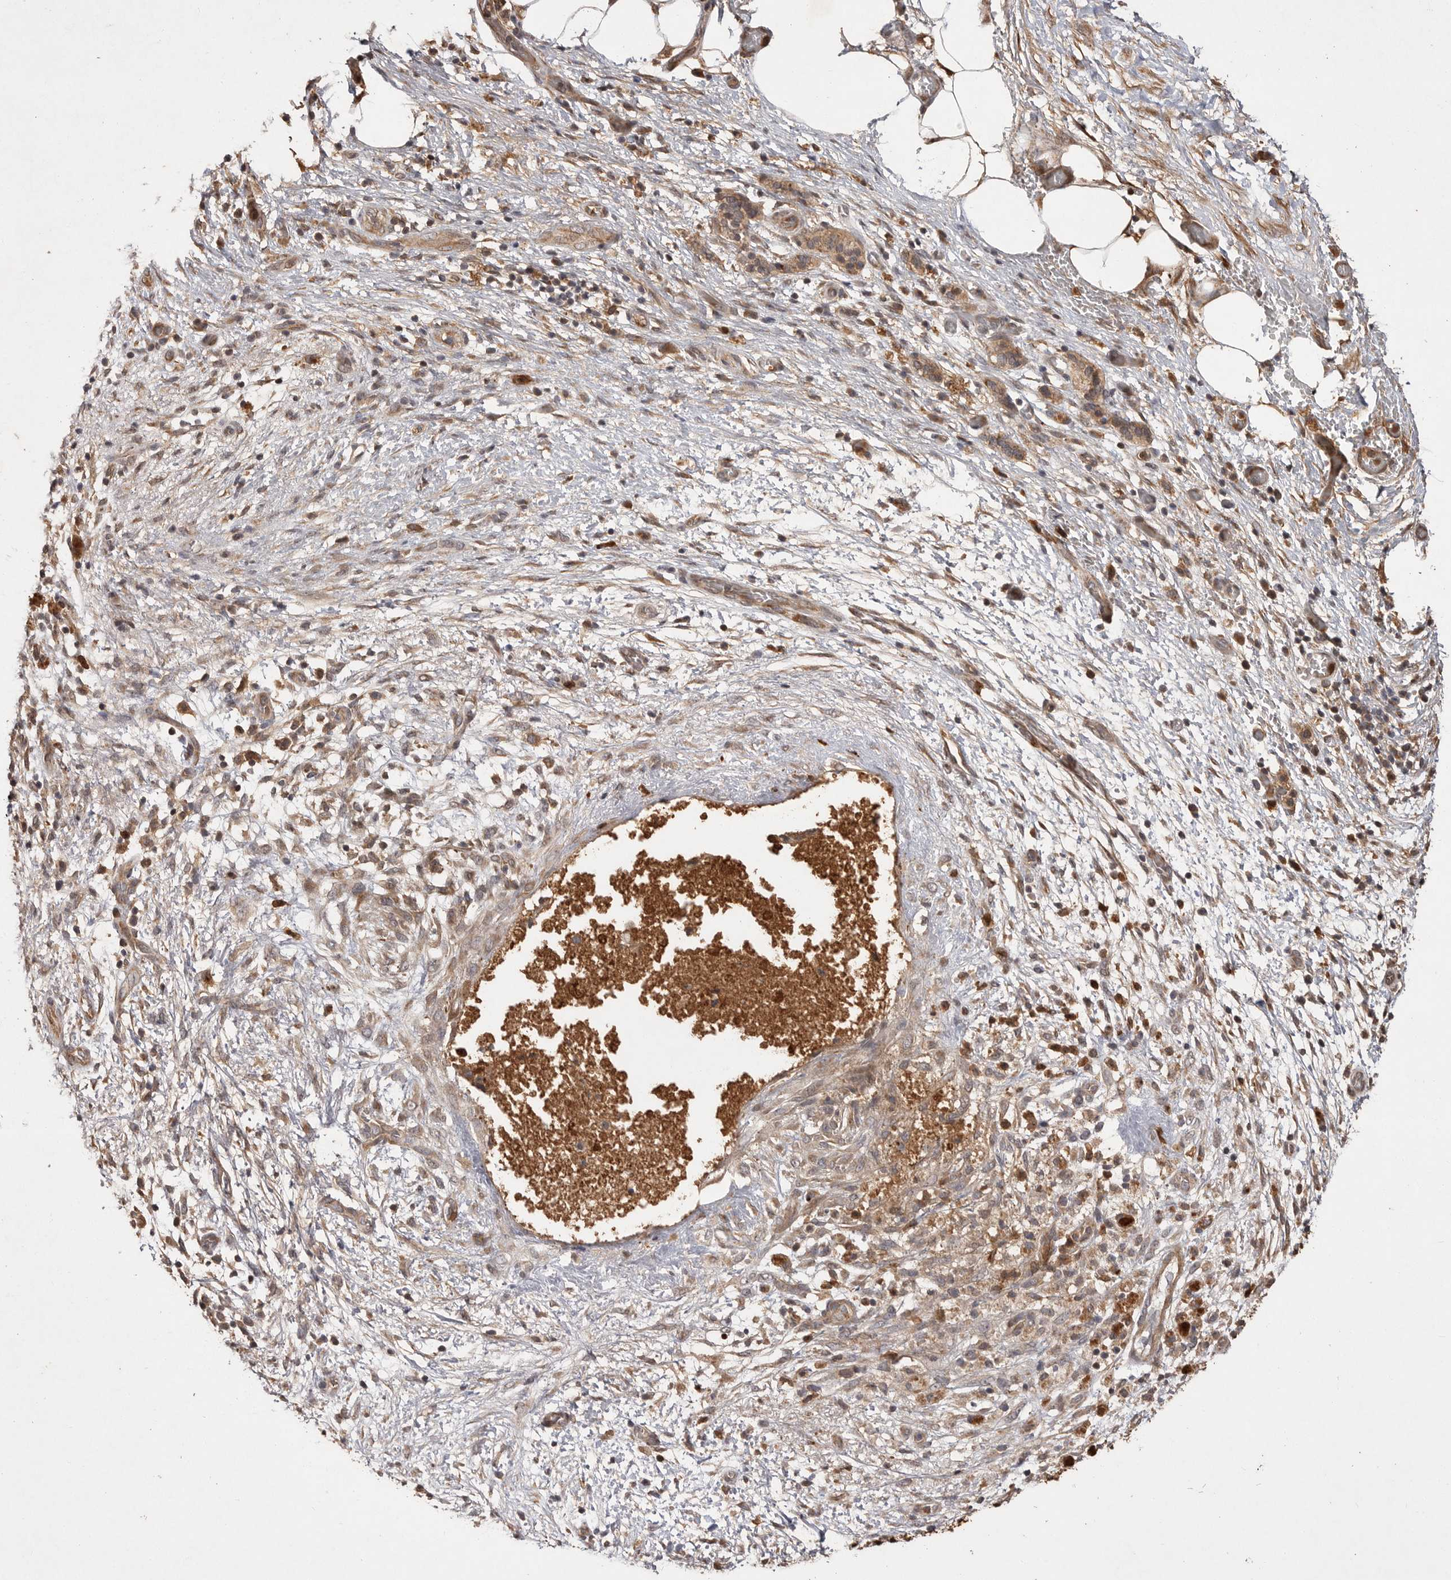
{"staining": {"intensity": "weak", "quantity": ">75%", "location": "cytoplasmic/membranous"}, "tissue": "pancreatic cancer", "cell_type": "Tumor cells", "image_type": "cancer", "snomed": [{"axis": "morphology", "description": "Adenocarcinoma, NOS"}, {"axis": "topography", "description": "Pancreas"}], "caption": "A photomicrograph of pancreatic cancer (adenocarcinoma) stained for a protein shows weak cytoplasmic/membranous brown staining in tumor cells.", "gene": "VN1R4", "patient": {"sex": "female", "age": 78}}